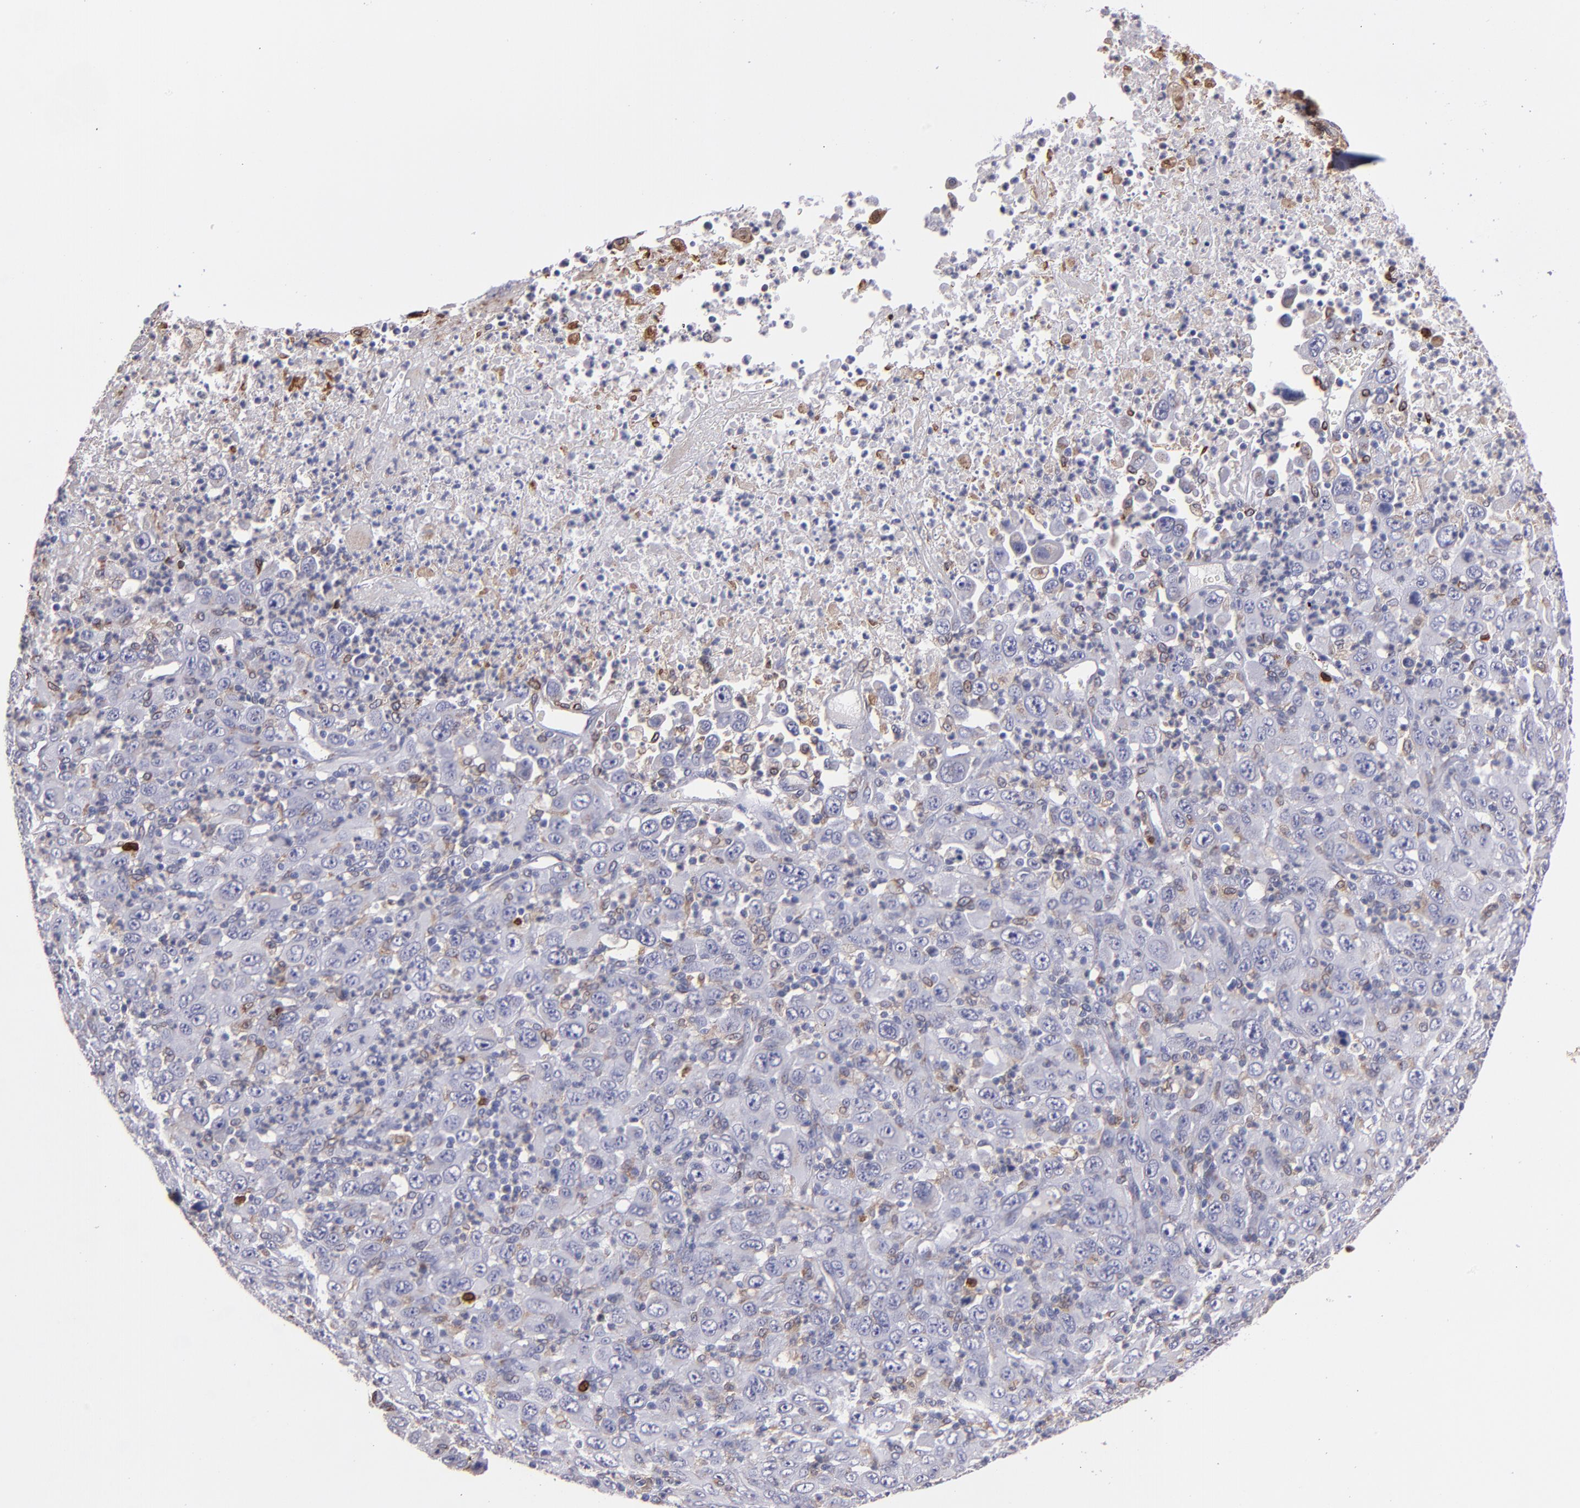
{"staining": {"intensity": "negative", "quantity": "none", "location": "none"}, "tissue": "melanoma", "cell_type": "Tumor cells", "image_type": "cancer", "snomed": [{"axis": "morphology", "description": "Malignant melanoma, Metastatic site"}, {"axis": "topography", "description": "Skin"}], "caption": "Immunohistochemistry (IHC) of malignant melanoma (metastatic site) demonstrates no expression in tumor cells. (Brightfield microscopy of DAB IHC at high magnification).", "gene": "PTGS1", "patient": {"sex": "female", "age": 56}}